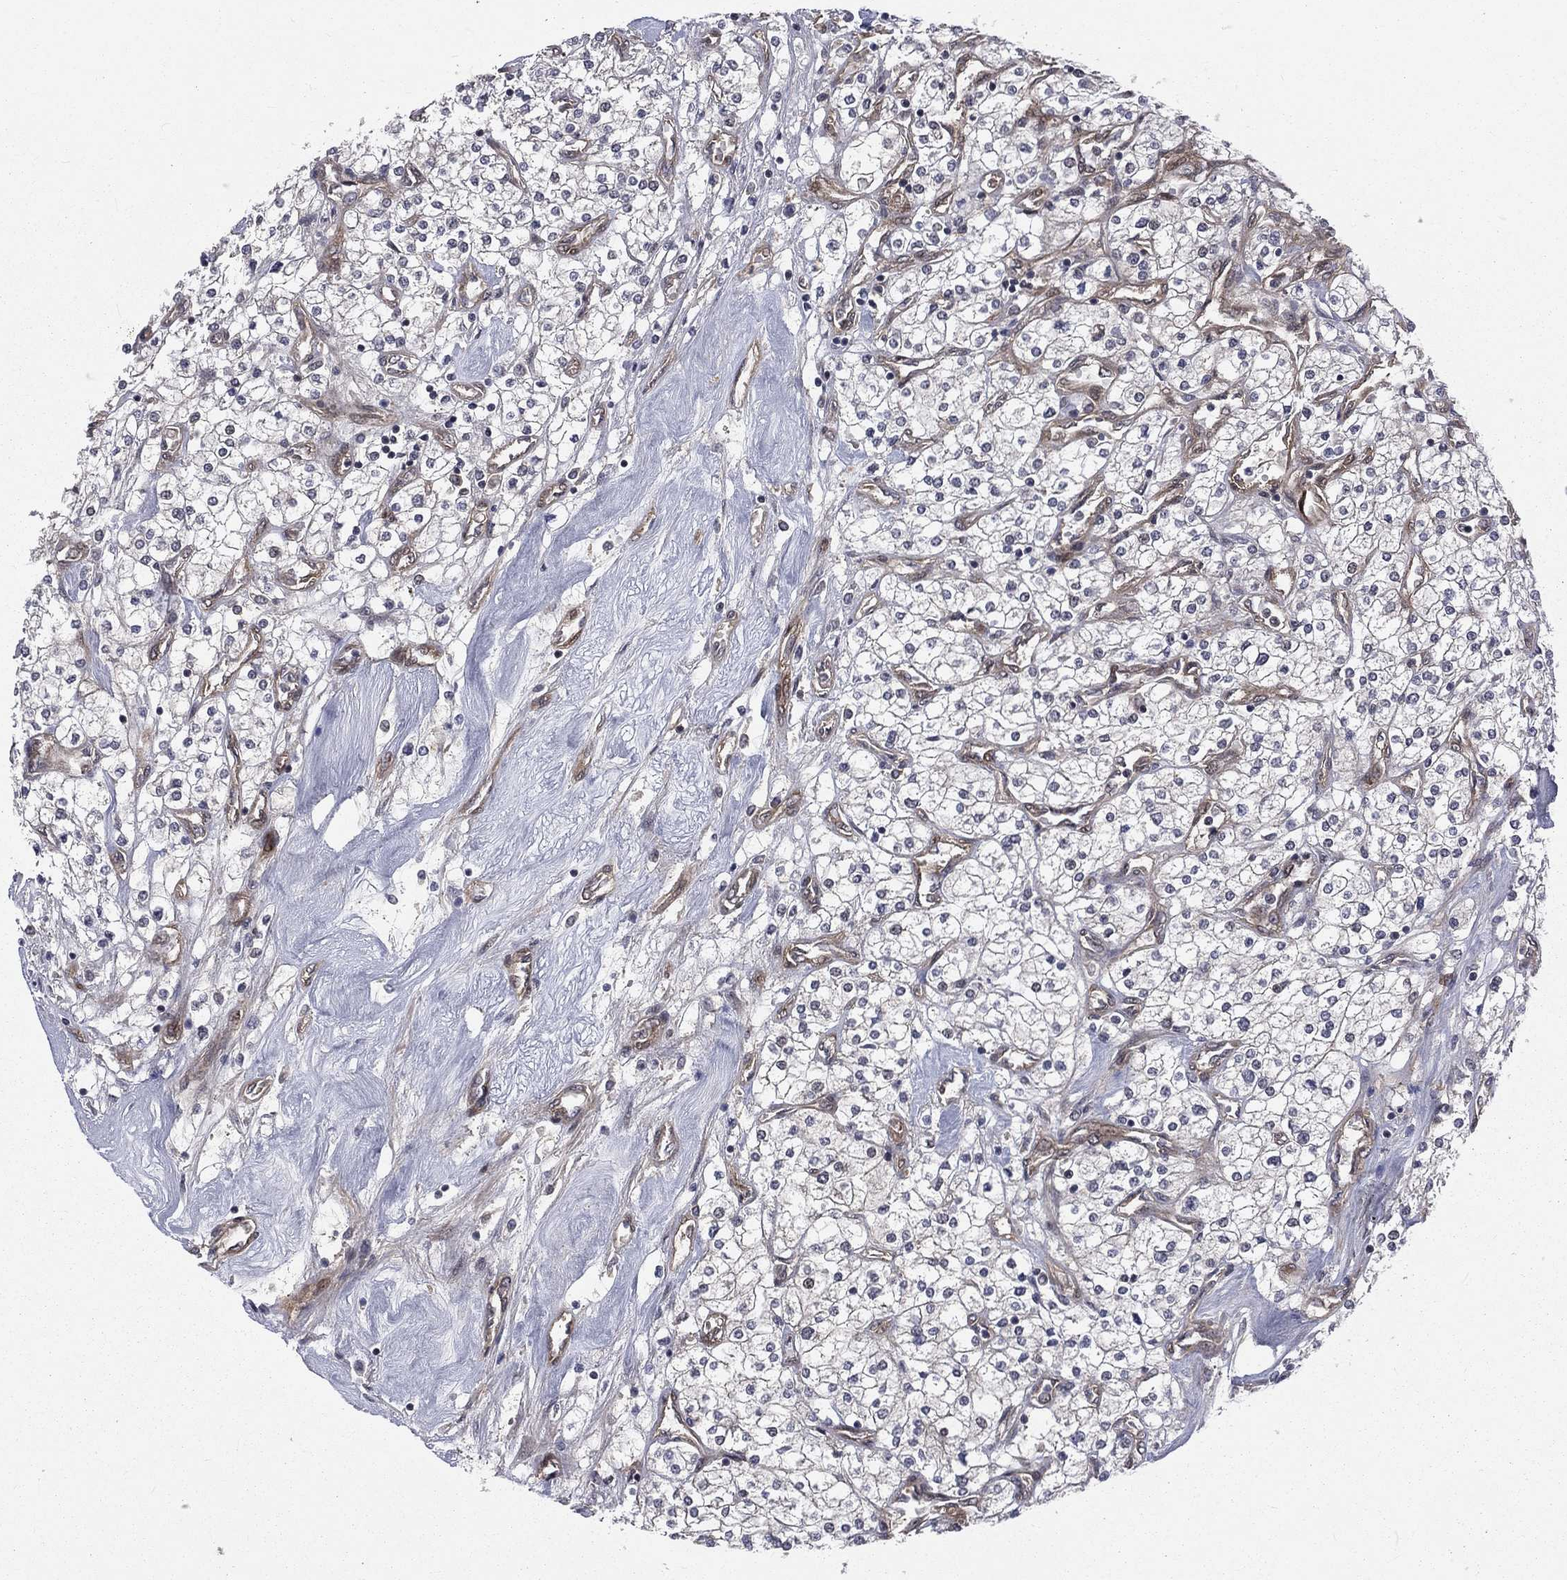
{"staining": {"intensity": "negative", "quantity": "none", "location": "none"}, "tissue": "renal cancer", "cell_type": "Tumor cells", "image_type": "cancer", "snomed": [{"axis": "morphology", "description": "Adenocarcinoma, NOS"}, {"axis": "topography", "description": "Kidney"}], "caption": "Immunohistochemical staining of renal cancer (adenocarcinoma) shows no significant expression in tumor cells.", "gene": "ARL3", "patient": {"sex": "male", "age": 80}}